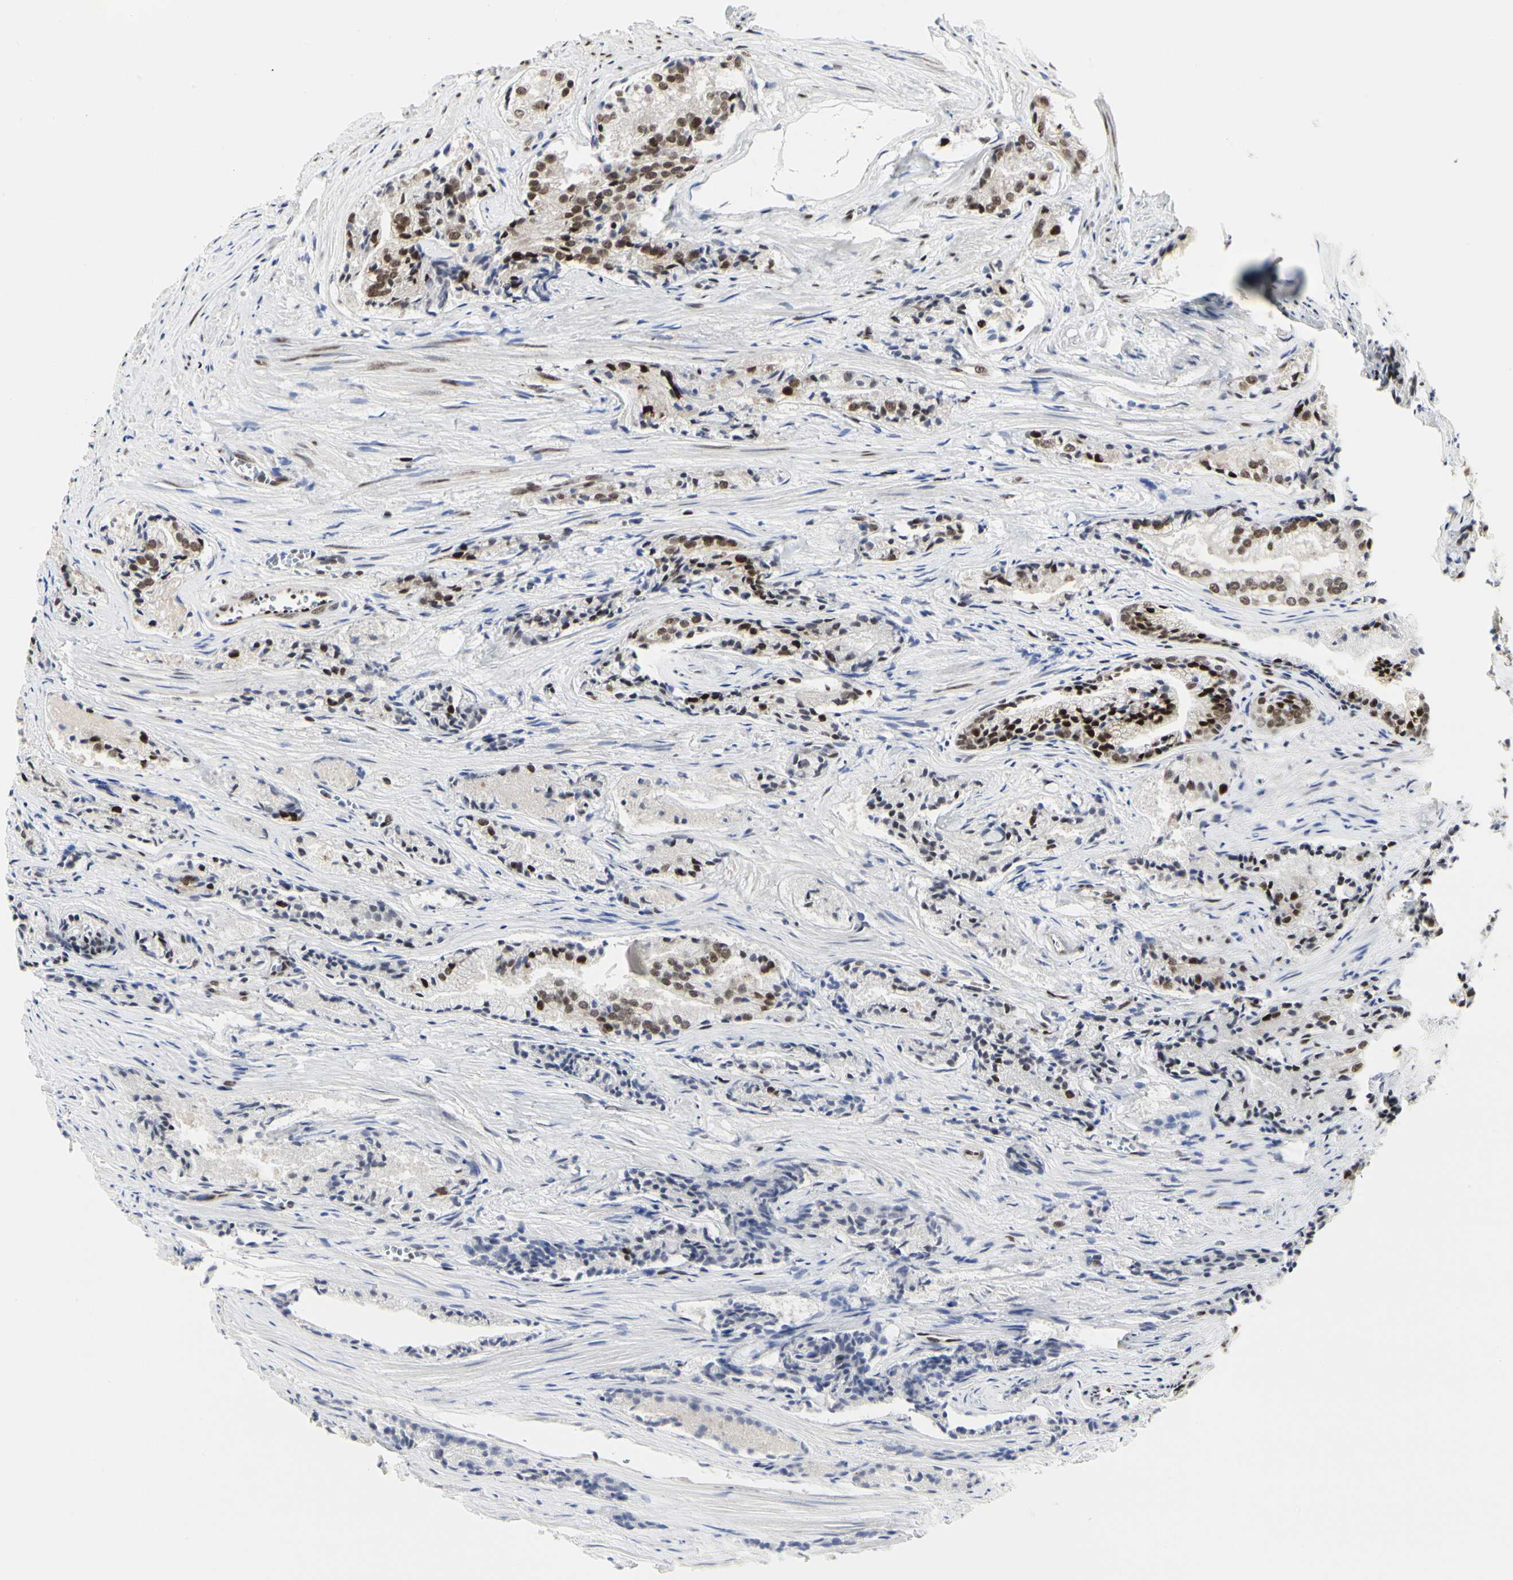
{"staining": {"intensity": "moderate", "quantity": "25%-75%", "location": "nuclear"}, "tissue": "prostate cancer", "cell_type": "Tumor cells", "image_type": "cancer", "snomed": [{"axis": "morphology", "description": "Adenocarcinoma, Low grade"}, {"axis": "topography", "description": "Prostate"}], "caption": "Prostate cancer (low-grade adenocarcinoma) stained for a protein (brown) shows moderate nuclear positive expression in about 25%-75% of tumor cells.", "gene": "PRMT3", "patient": {"sex": "male", "age": 60}}